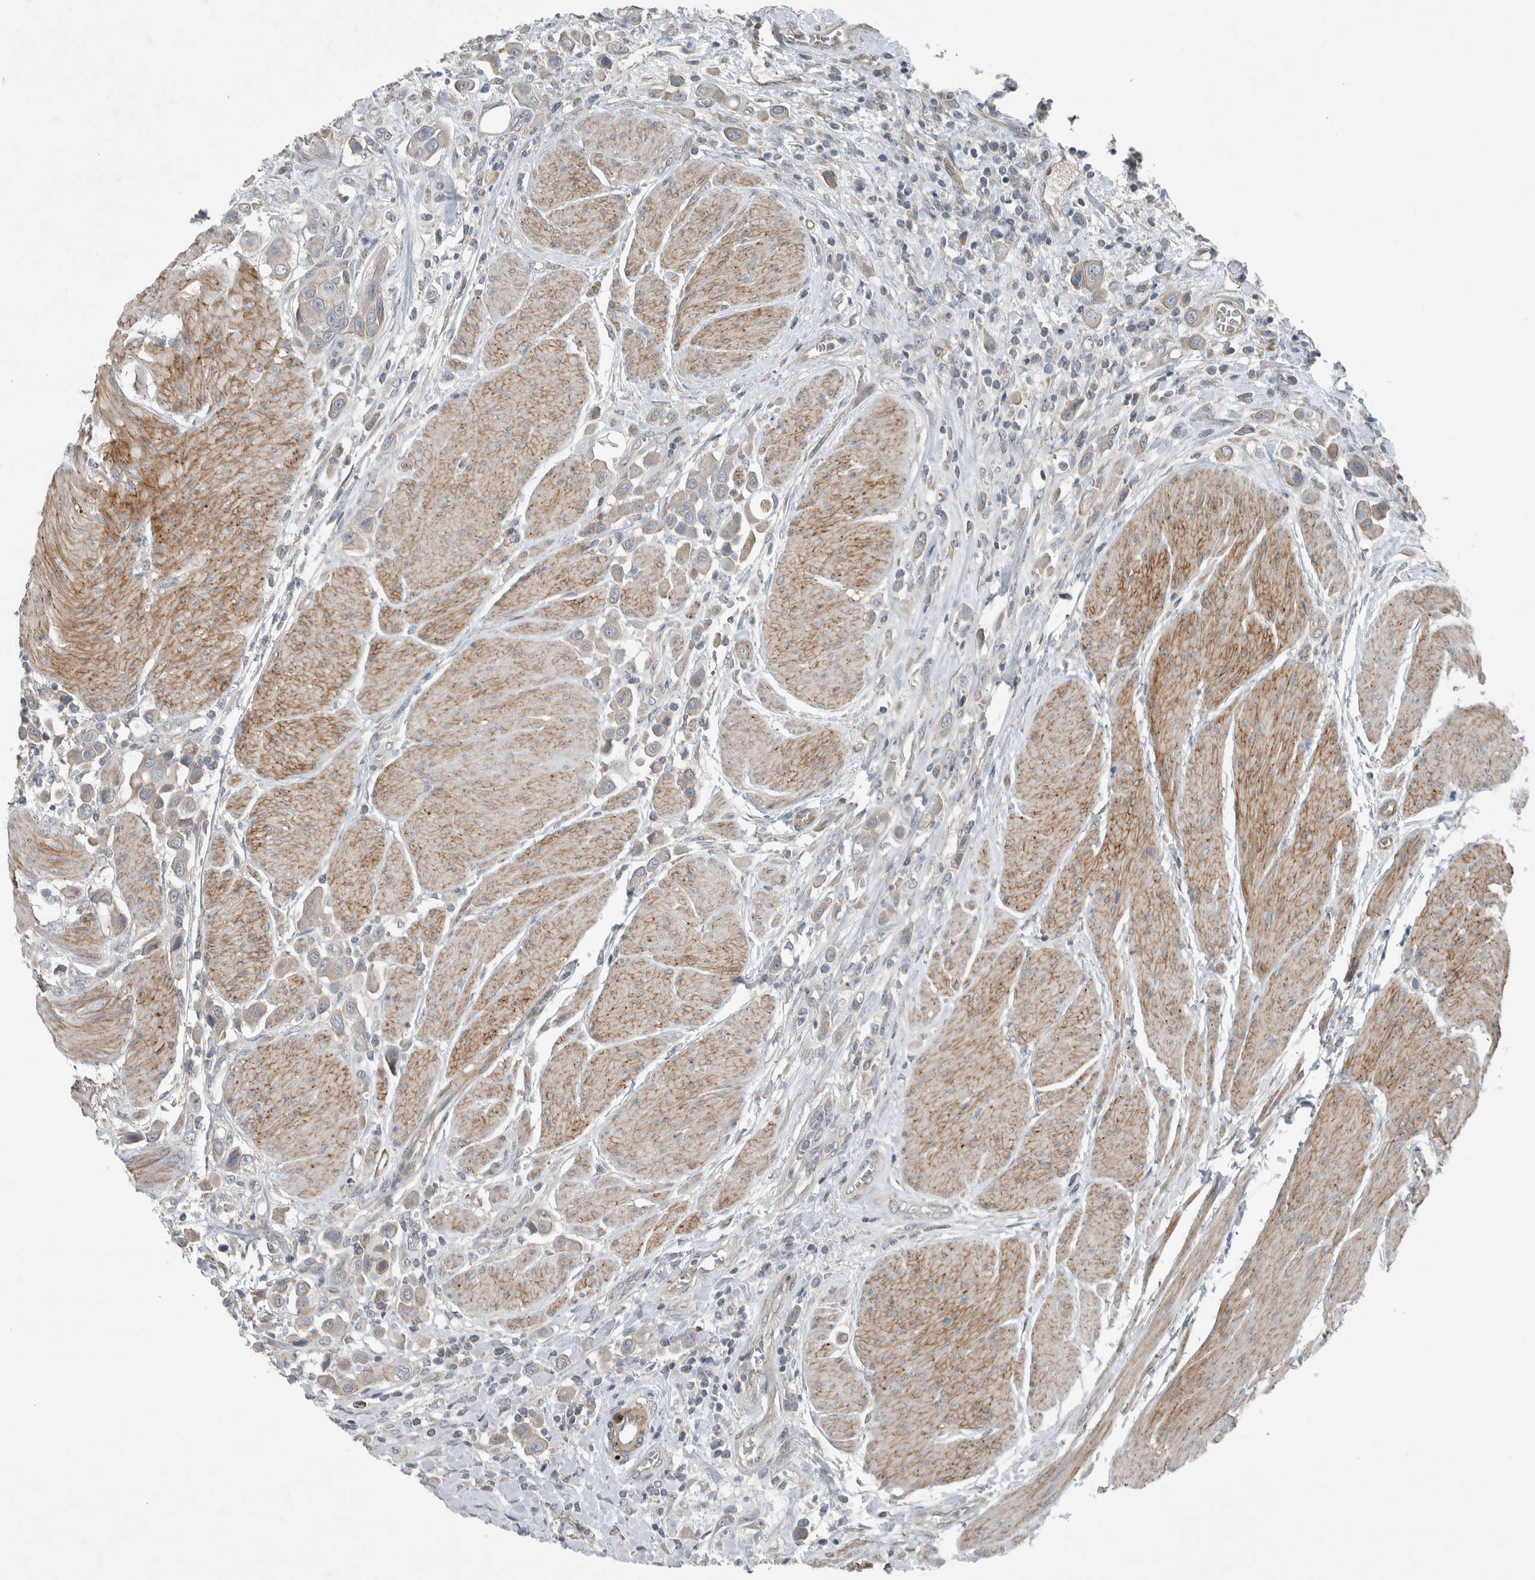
{"staining": {"intensity": "negative", "quantity": "none", "location": "none"}, "tissue": "urothelial cancer", "cell_type": "Tumor cells", "image_type": "cancer", "snomed": [{"axis": "morphology", "description": "Urothelial carcinoma, High grade"}, {"axis": "topography", "description": "Urinary bladder"}], "caption": "High power microscopy photomicrograph of an immunohistochemistry (IHC) image of urothelial cancer, revealing no significant positivity in tumor cells.", "gene": "JADE2", "patient": {"sex": "male", "age": 50}}